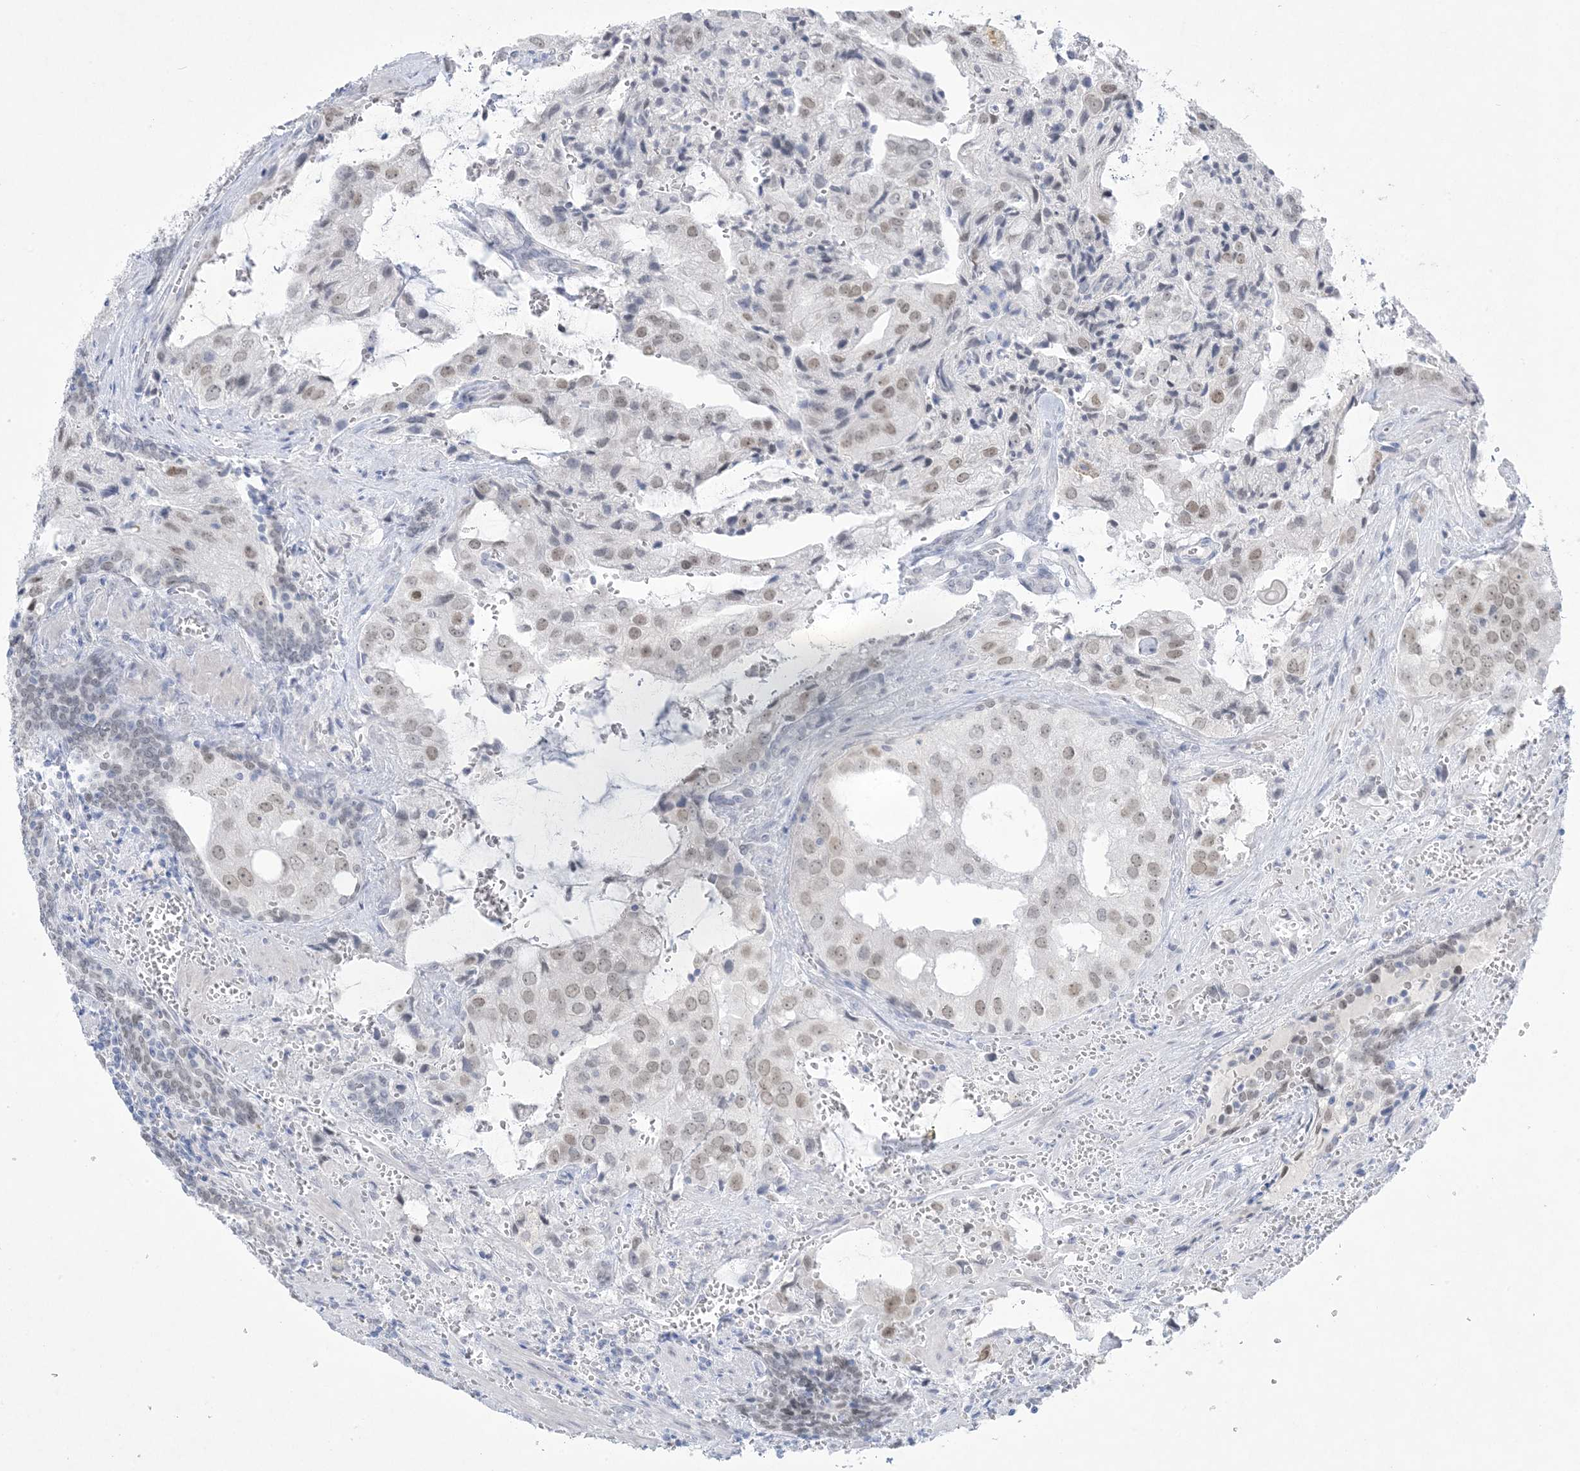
{"staining": {"intensity": "weak", "quantity": "25%-75%", "location": "nuclear"}, "tissue": "prostate cancer", "cell_type": "Tumor cells", "image_type": "cancer", "snomed": [{"axis": "morphology", "description": "Adenocarcinoma, High grade"}, {"axis": "topography", "description": "Prostate"}], "caption": "Tumor cells demonstrate low levels of weak nuclear expression in approximately 25%-75% of cells in prostate cancer (high-grade adenocarcinoma). (Brightfield microscopy of DAB IHC at high magnification).", "gene": "HOMEZ", "patient": {"sex": "male", "age": 68}}